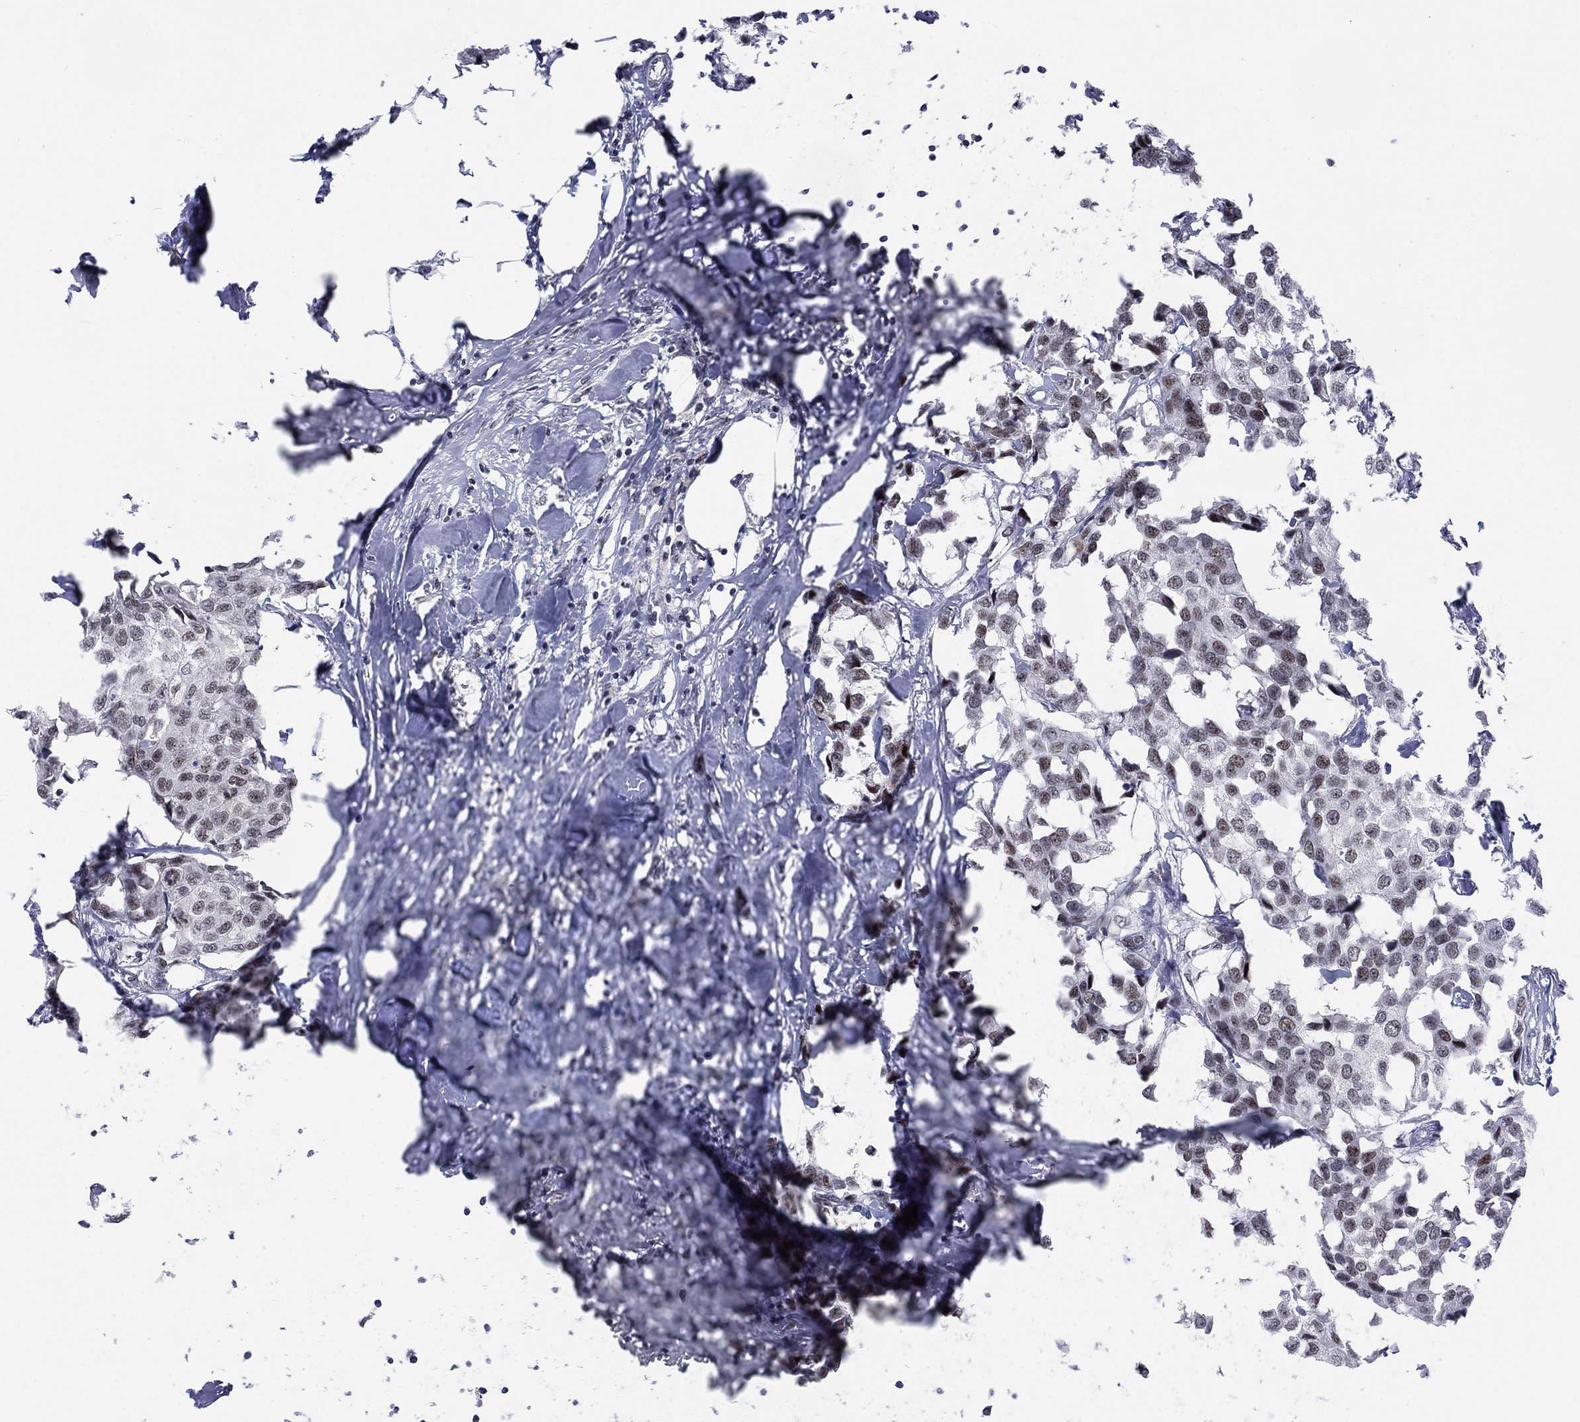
{"staining": {"intensity": "moderate", "quantity": "<25%", "location": "nuclear"}, "tissue": "breast cancer", "cell_type": "Tumor cells", "image_type": "cancer", "snomed": [{"axis": "morphology", "description": "Duct carcinoma"}, {"axis": "topography", "description": "Breast"}], "caption": "Immunohistochemical staining of breast invasive ductal carcinoma reveals moderate nuclear protein expression in approximately <25% of tumor cells.", "gene": "FYTTD1", "patient": {"sex": "female", "age": 80}}